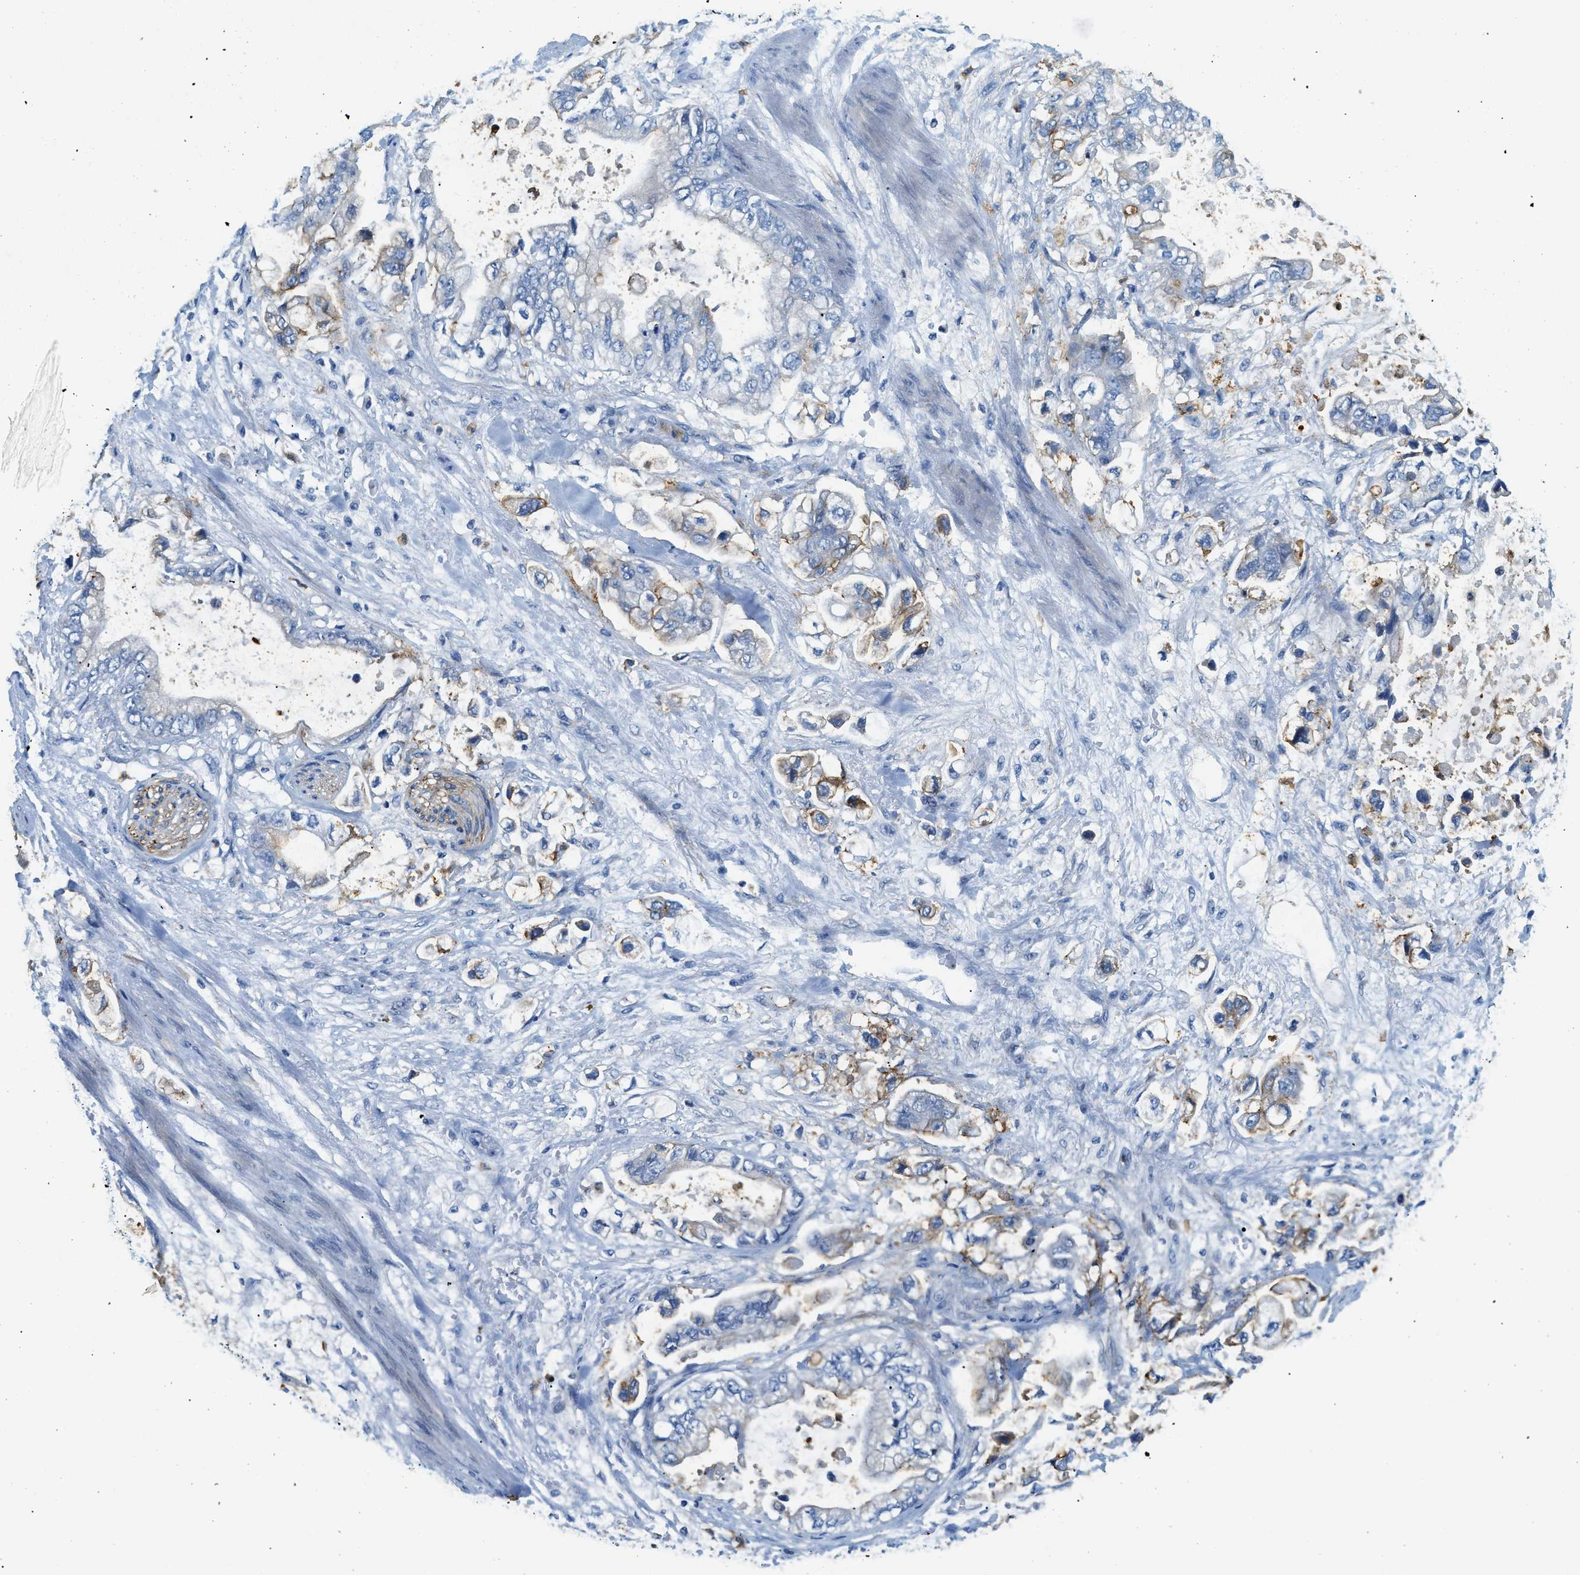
{"staining": {"intensity": "weak", "quantity": "<25%", "location": "cytoplasmic/membranous"}, "tissue": "stomach cancer", "cell_type": "Tumor cells", "image_type": "cancer", "snomed": [{"axis": "morphology", "description": "Normal tissue, NOS"}, {"axis": "morphology", "description": "Adenocarcinoma, NOS"}, {"axis": "topography", "description": "Stomach"}], "caption": "DAB immunohistochemical staining of stomach cancer (adenocarcinoma) exhibits no significant expression in tumor cells.", "gene": "ZDHHC13", "patient": {"sex": "male", "age": 62}}